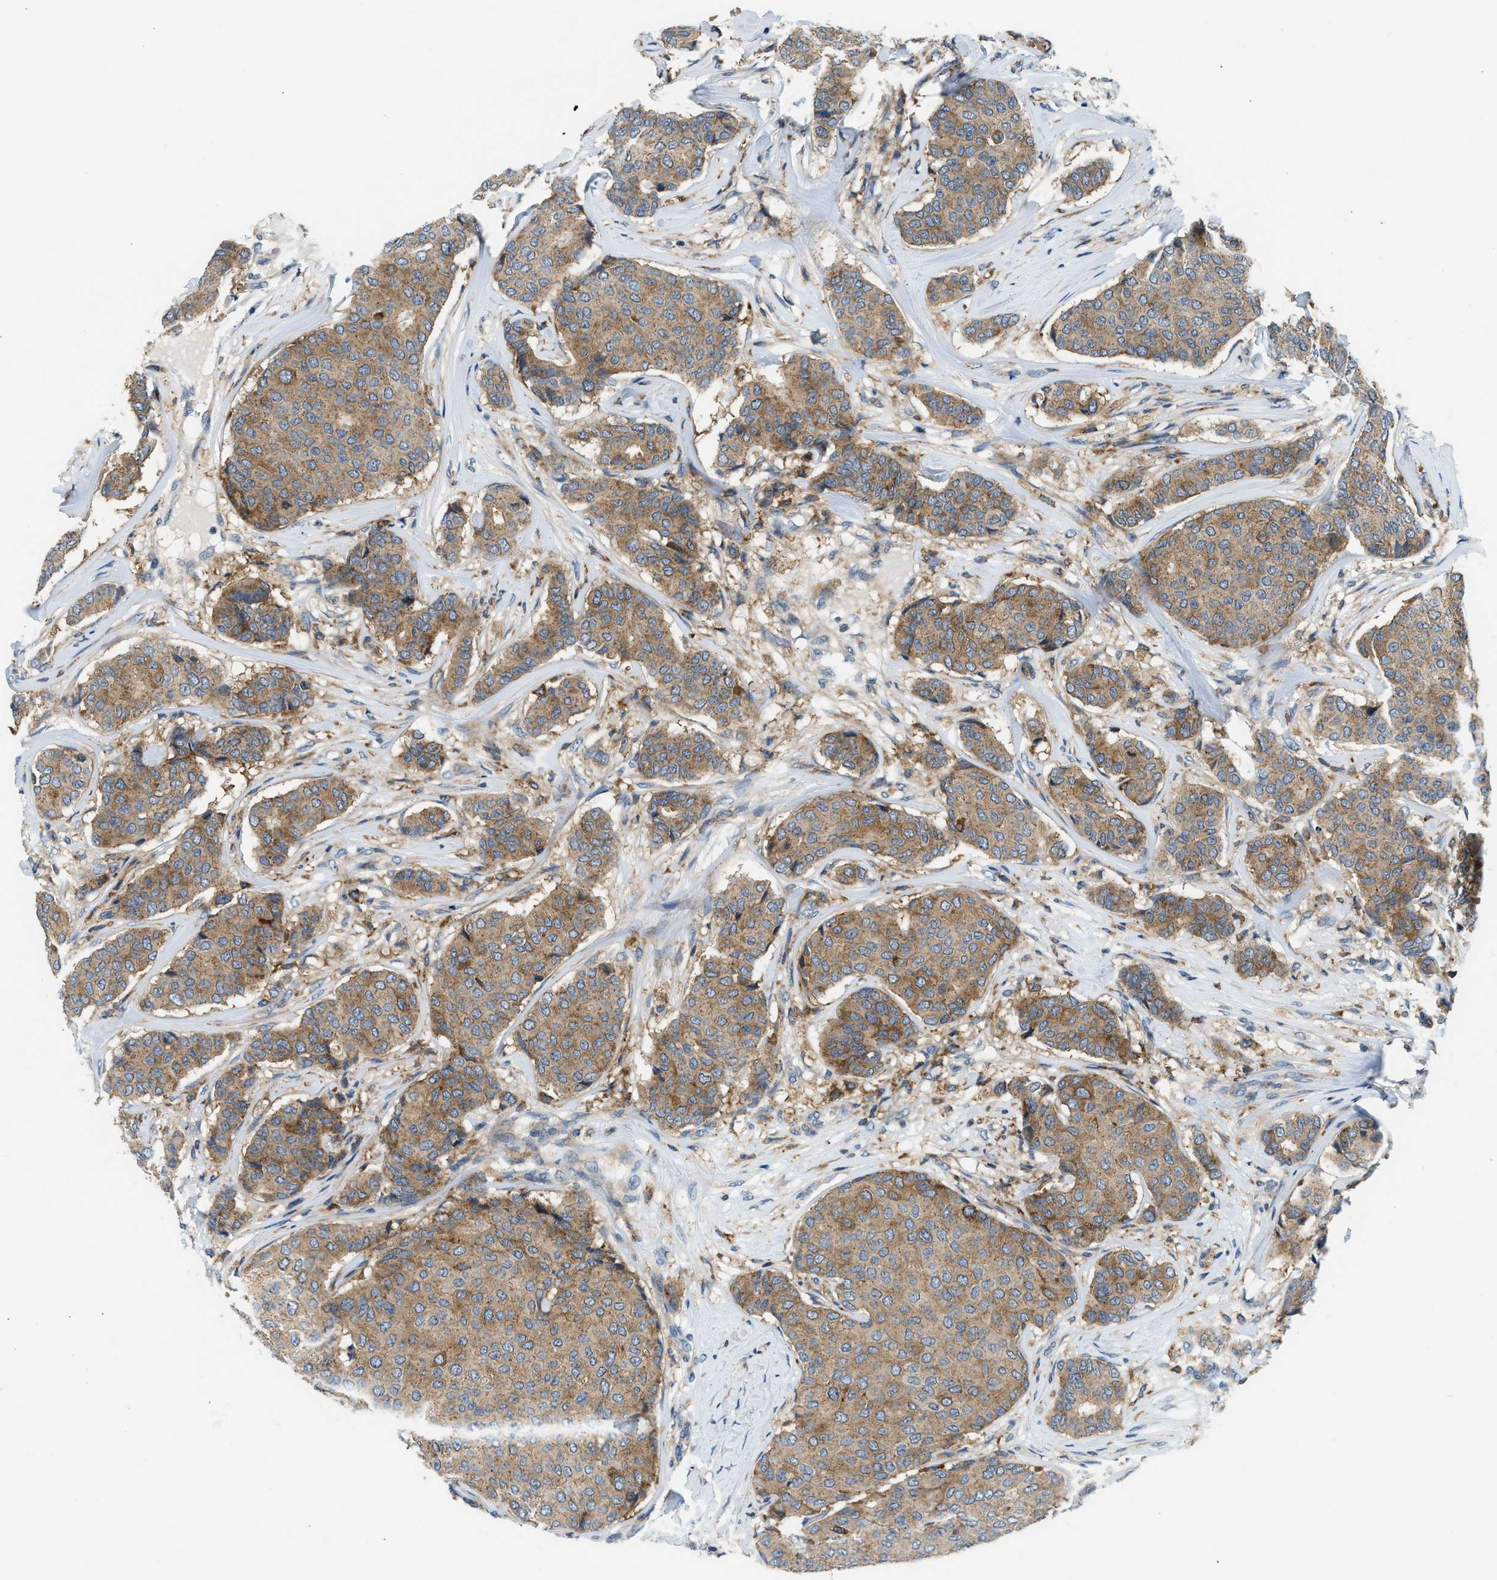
{"staining": {"intensity": "moderate", "quantity": ">75%", "location": "cytoplasmic/membranous"}, "tissue": "breast cancer", "cell_type": "Tumor cells", "image_type": "cancer", "snomed": [{"axis": "morphology", "description": "Duct carcinoma"}, {"axis": "topography", "description": "Breast"}], "caption": "Brown immunohistochemical staining in human breast cancer reveals moderate cytoplasmic/membranous expression in about >75% of tumor cells.", "gene": "LPIN2", "patient": {"sex": "female", "age": 75}}